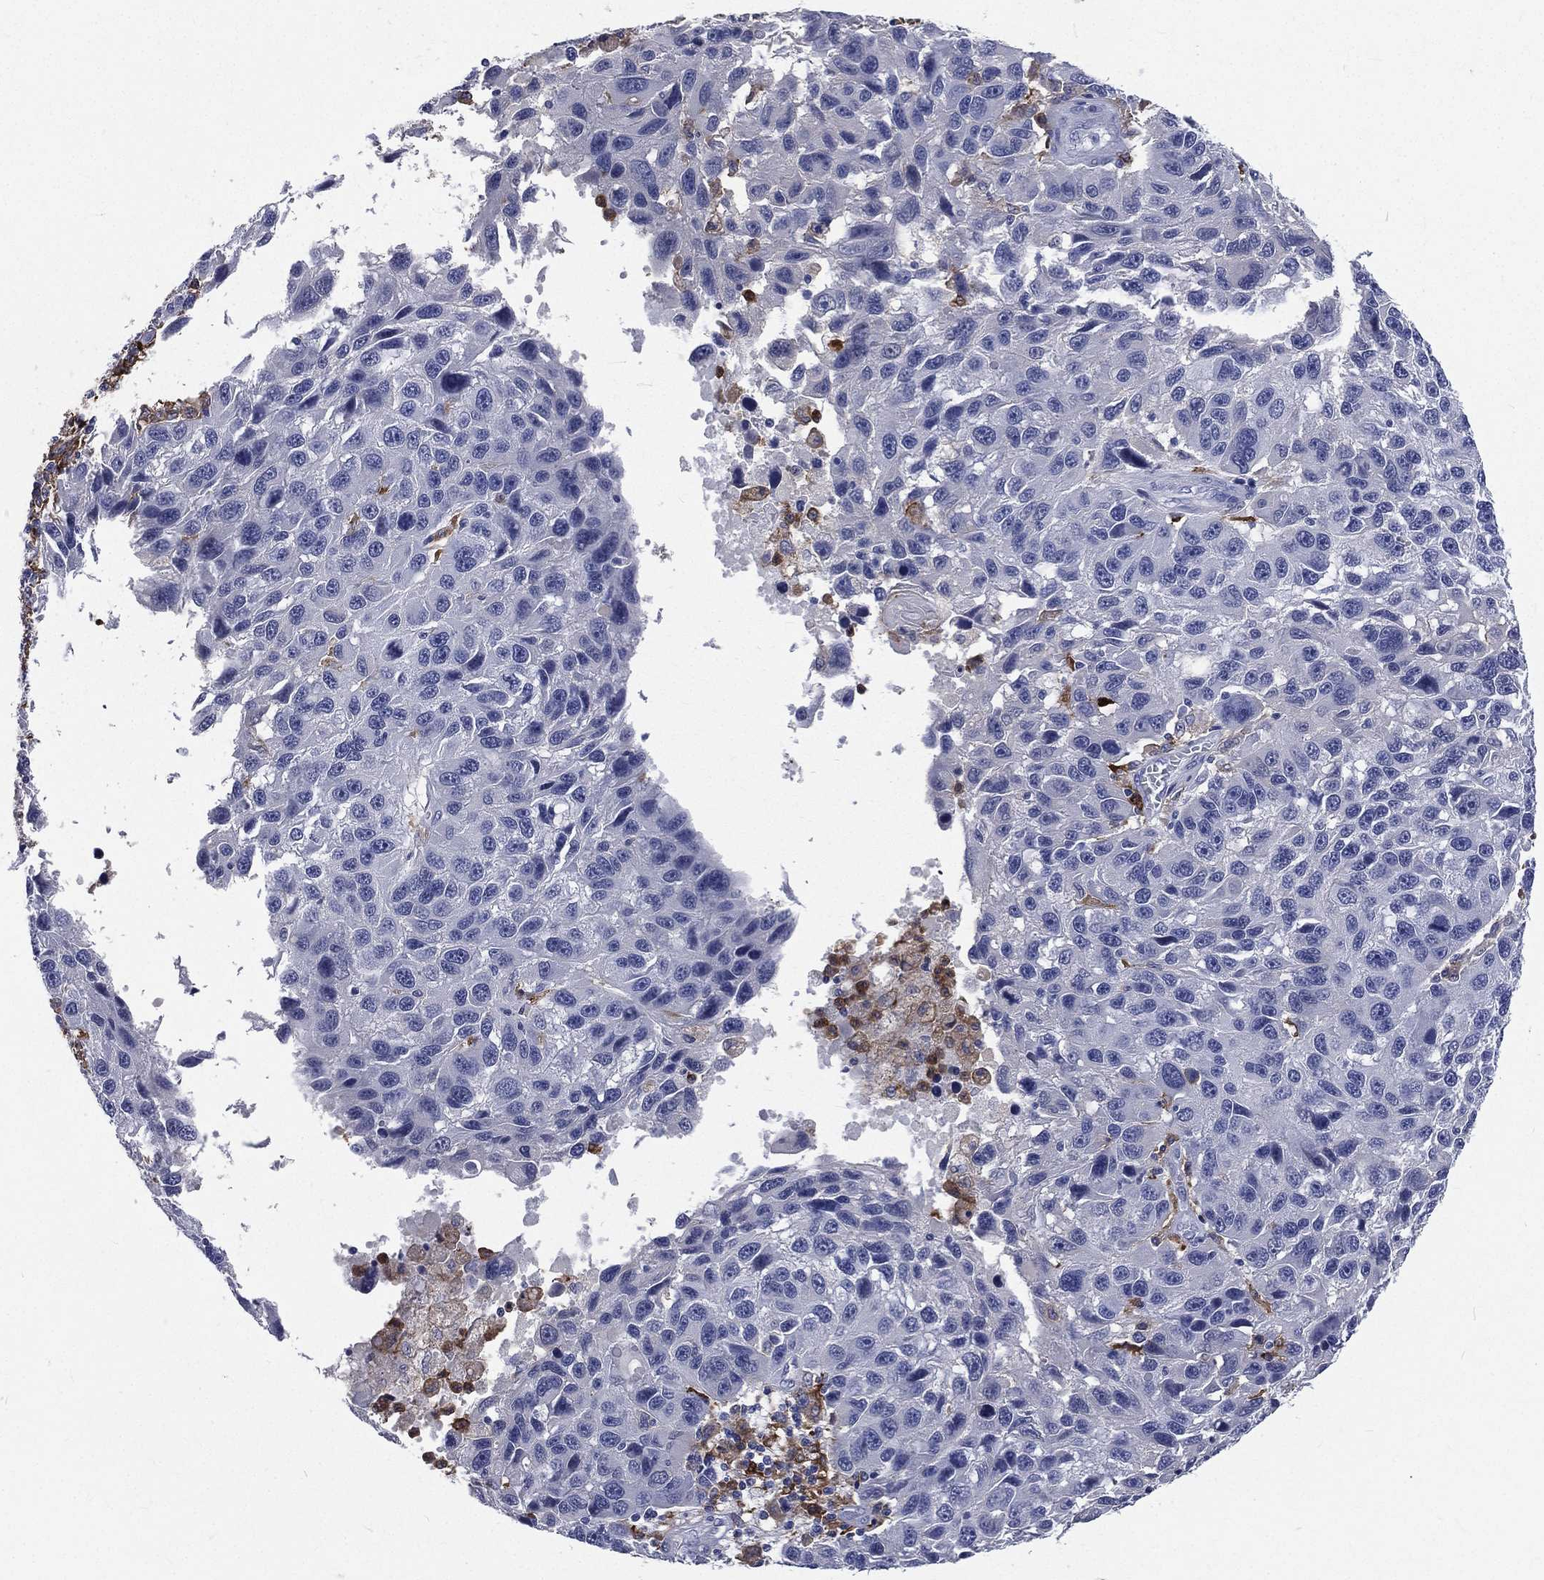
{"staining": {"intensity": "negative", "quantity": "none", "location": "none"}, "tissue": "melanoma", "cell_type": "Tumor cells", "image_type": "cancer", "snomed": [{"axis": "morphology", "description": "Malignant melanoma, NOS"}, {"axis": "topography", "description": "Skin"}], "caption": "This is an IHC histopathology image of malignant melanoma. There is no expression in tumor cells.", "gene": "BASP1", "patient": {"sex": "male", "age": 53}}